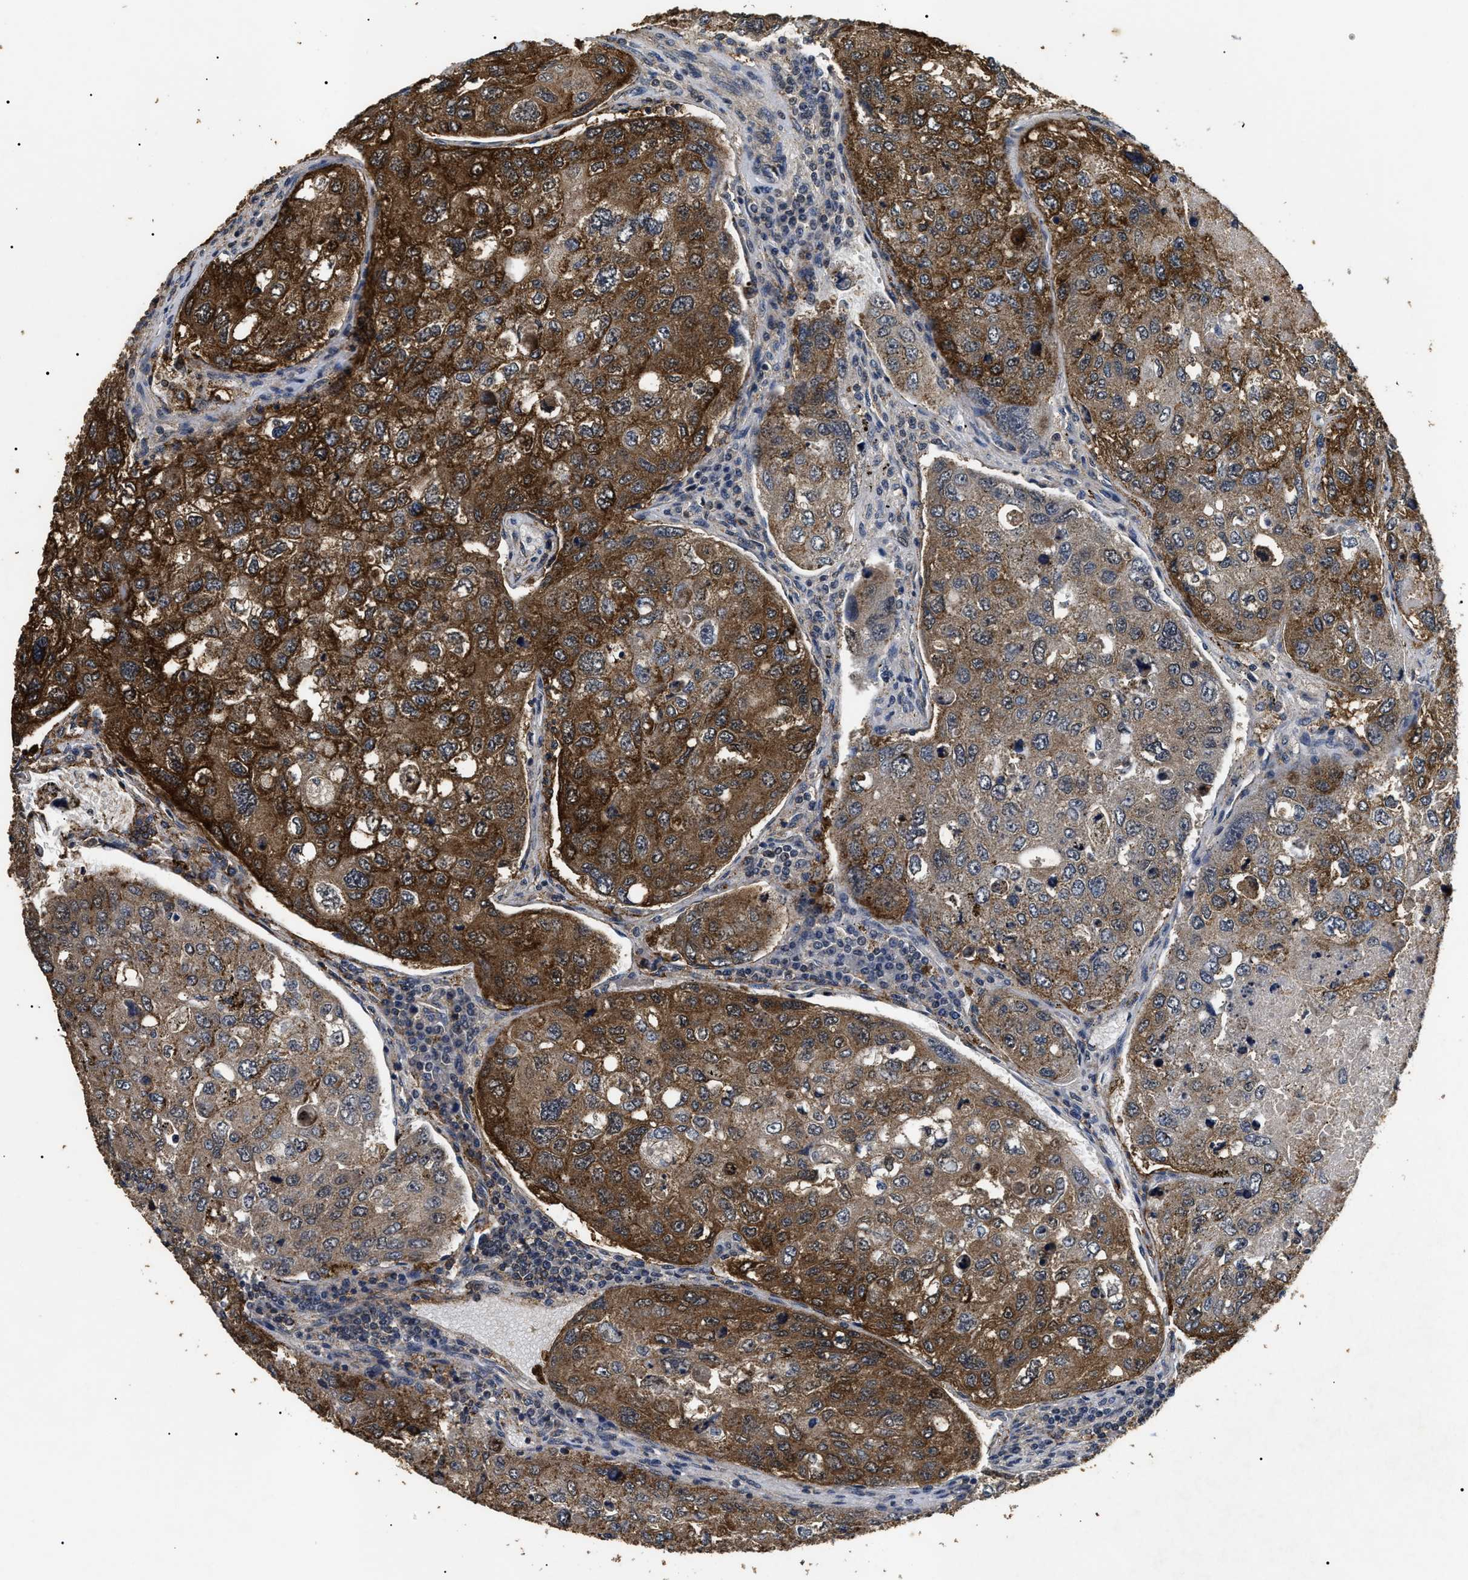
{"staining": {"intensity": "strong", "quantity": ">75%", "location": "cytoplasmic/membranous"}, "tissue": "urothelial cancer", "cell_type": "Tumor cells", "image_type": "cancer", "snomed": [{"axis": "morphology", "description": "Urothelial carcinoma, High grade"}, {"axis": "topography", "description": "Lymph node"}, {"axis": "topography", "description": "Urinary bladder"}], "caption": "This is a histology image of immunohistochemistry staining of urothelial cancer, which shows strong expression in the cytoplasmic/membranous of tumor cells.", "gene": "ANP32E", "patient": {"sex": "male", "age": 51}}